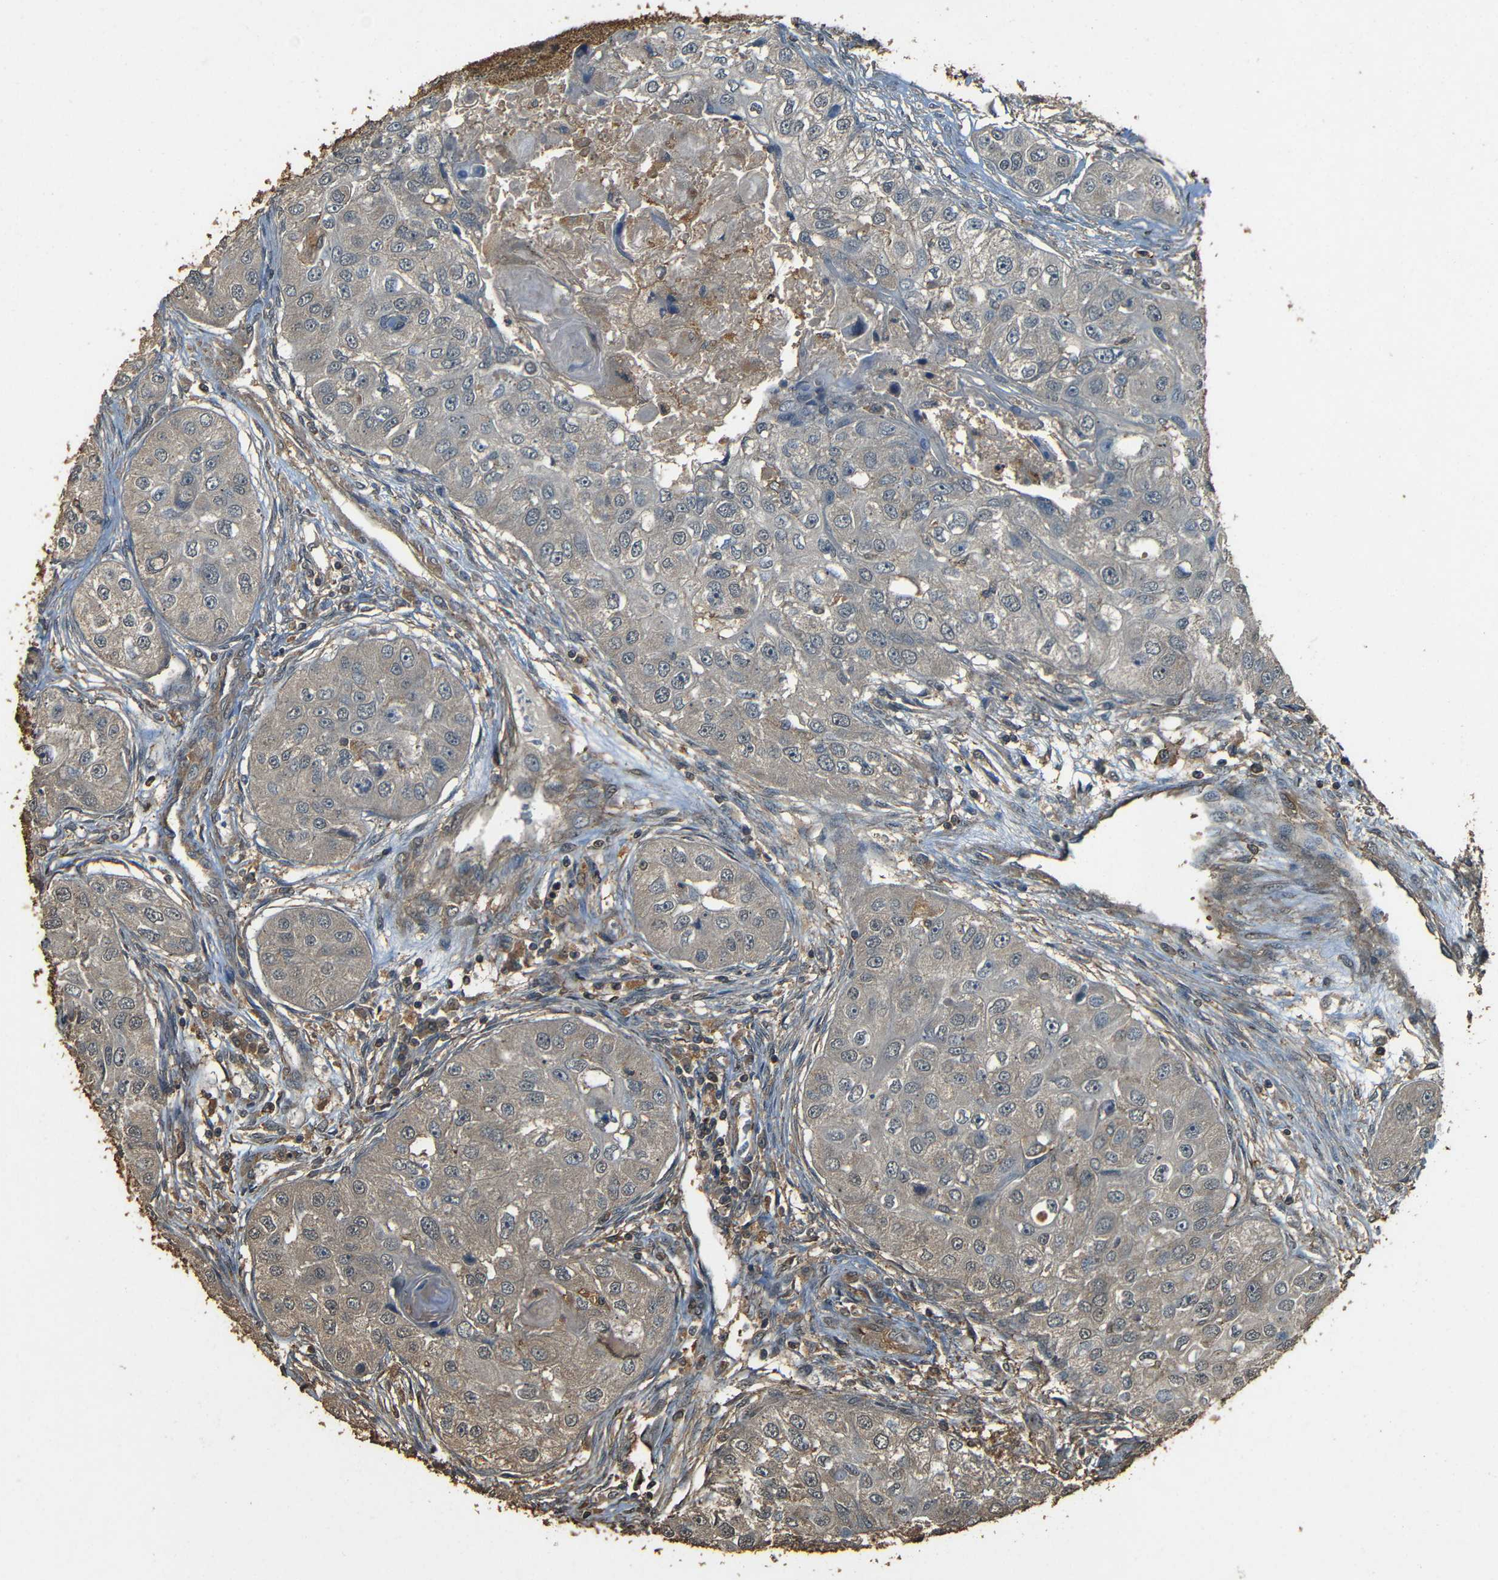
{"staining": {"intensity": "negative", "quantity": "none", "location": "none"}, "tissue": "head and neck cancer", "cell_type": "Tumor cells", "image_type": "cancer", "snomed": [{"axis": "morphology", "description": "Normal tissue, NOS"}, {"axis": "morphology", "description": "Squamous cell carcinoma, NOS"}, {"axis": "topography", "description": "Skeletal muscle"}, {"axis": "topography", "description": "Head-Neck"}], "caption": "The micrograph reveals no staining of tumor cells in head and neck cancer (squamous cell carcinoma). (Stains: DAB immunohistochemistry (IHC) with hematoxylin counter stain, Microscopy: brightfield microscopy at high magnification).", "gene": "PDE5A", "patient": {"sex": "male", "age": 51}}